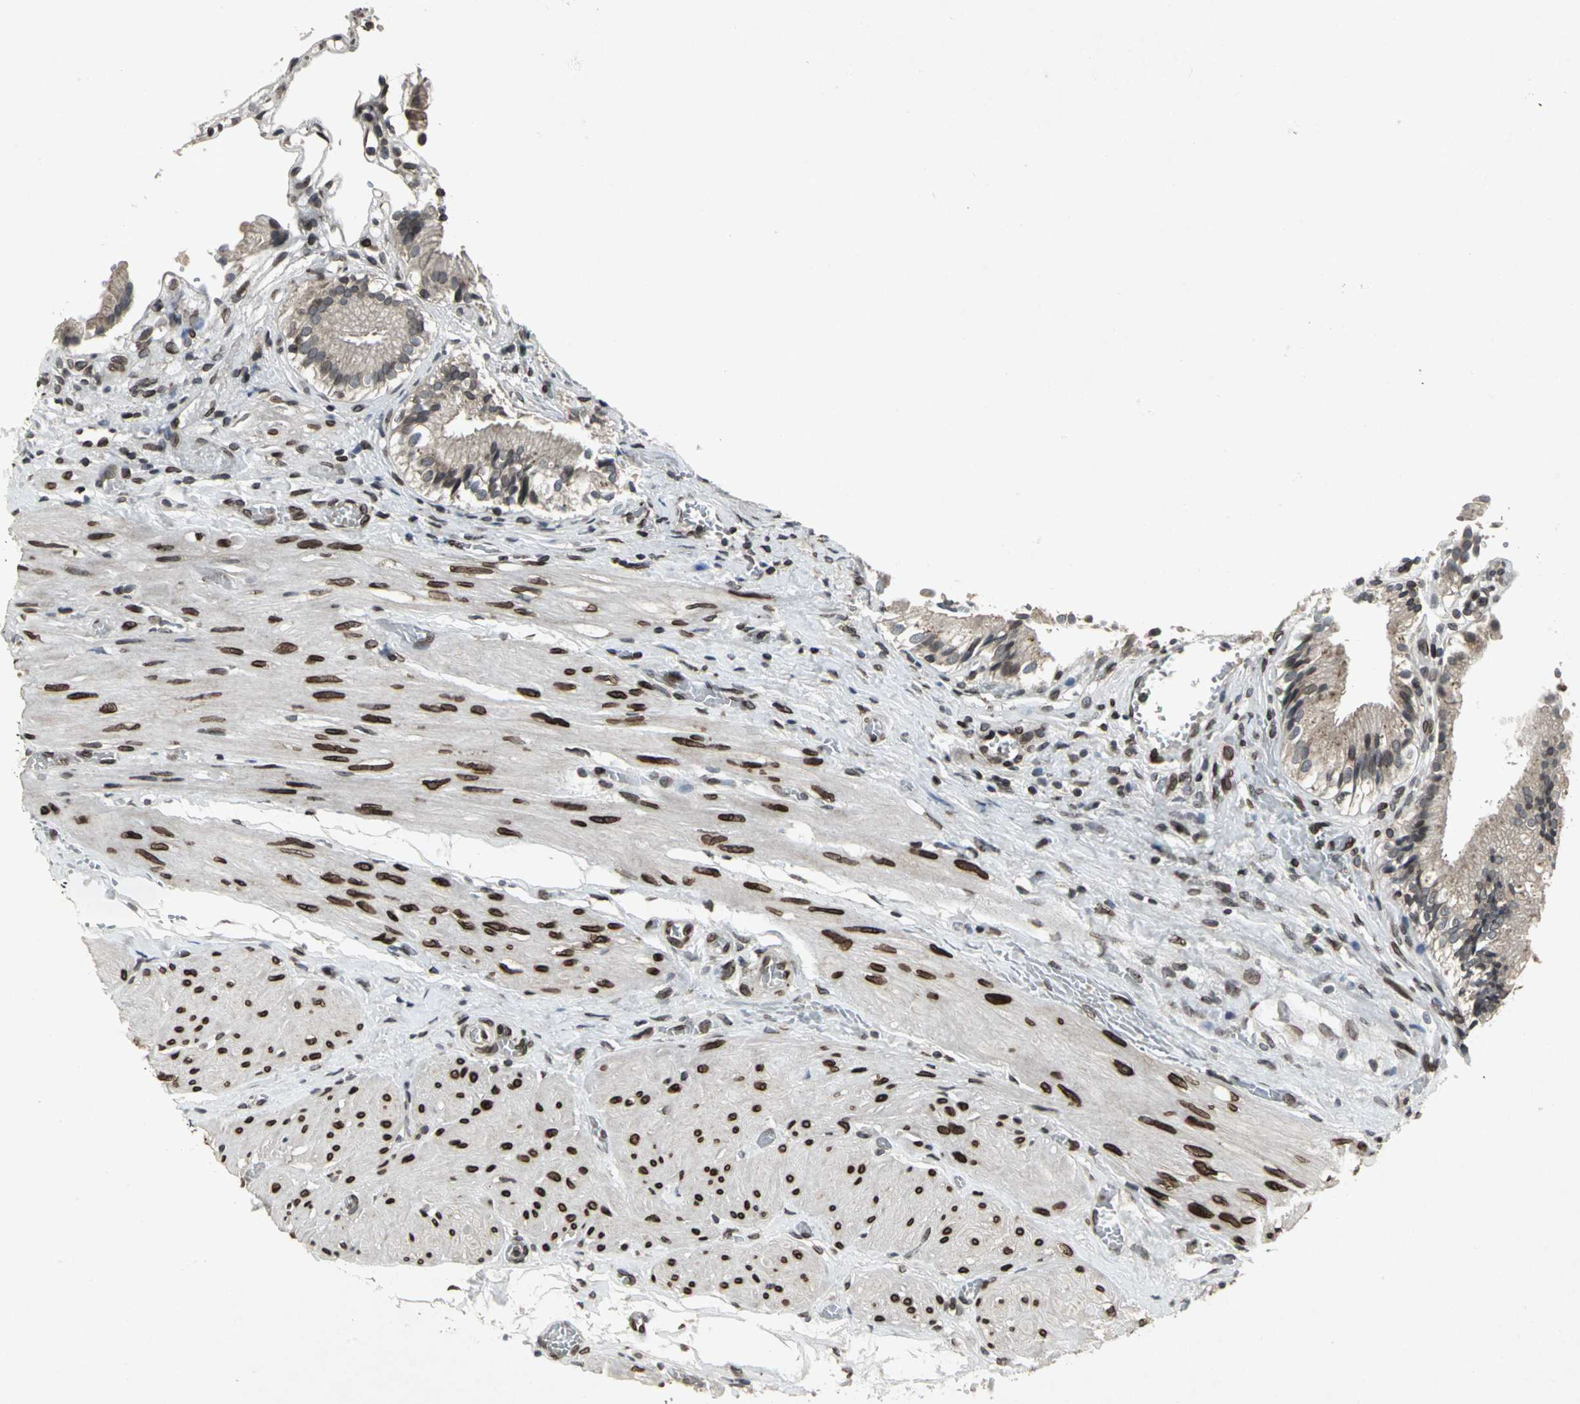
{"staining": {"intensity": "moderate", "quantity": "<25%", "location": "nuclear"}, "tissue": "gallbladder", "cell_type": "Glandular cells", "image_type": "normal", "snomed": [{"axis": "morphology", "description": "Normal tissue, NOS"}, {"axis": "topography", "description": "Gallbladder"}], "caption": "Glandular cells reveal low levels of moderate nuclear positivity in approximately <25% of cells in normal human gallbladder.", "gene": "SH2B3", "patient": {"sex": "male", "age": 65}}